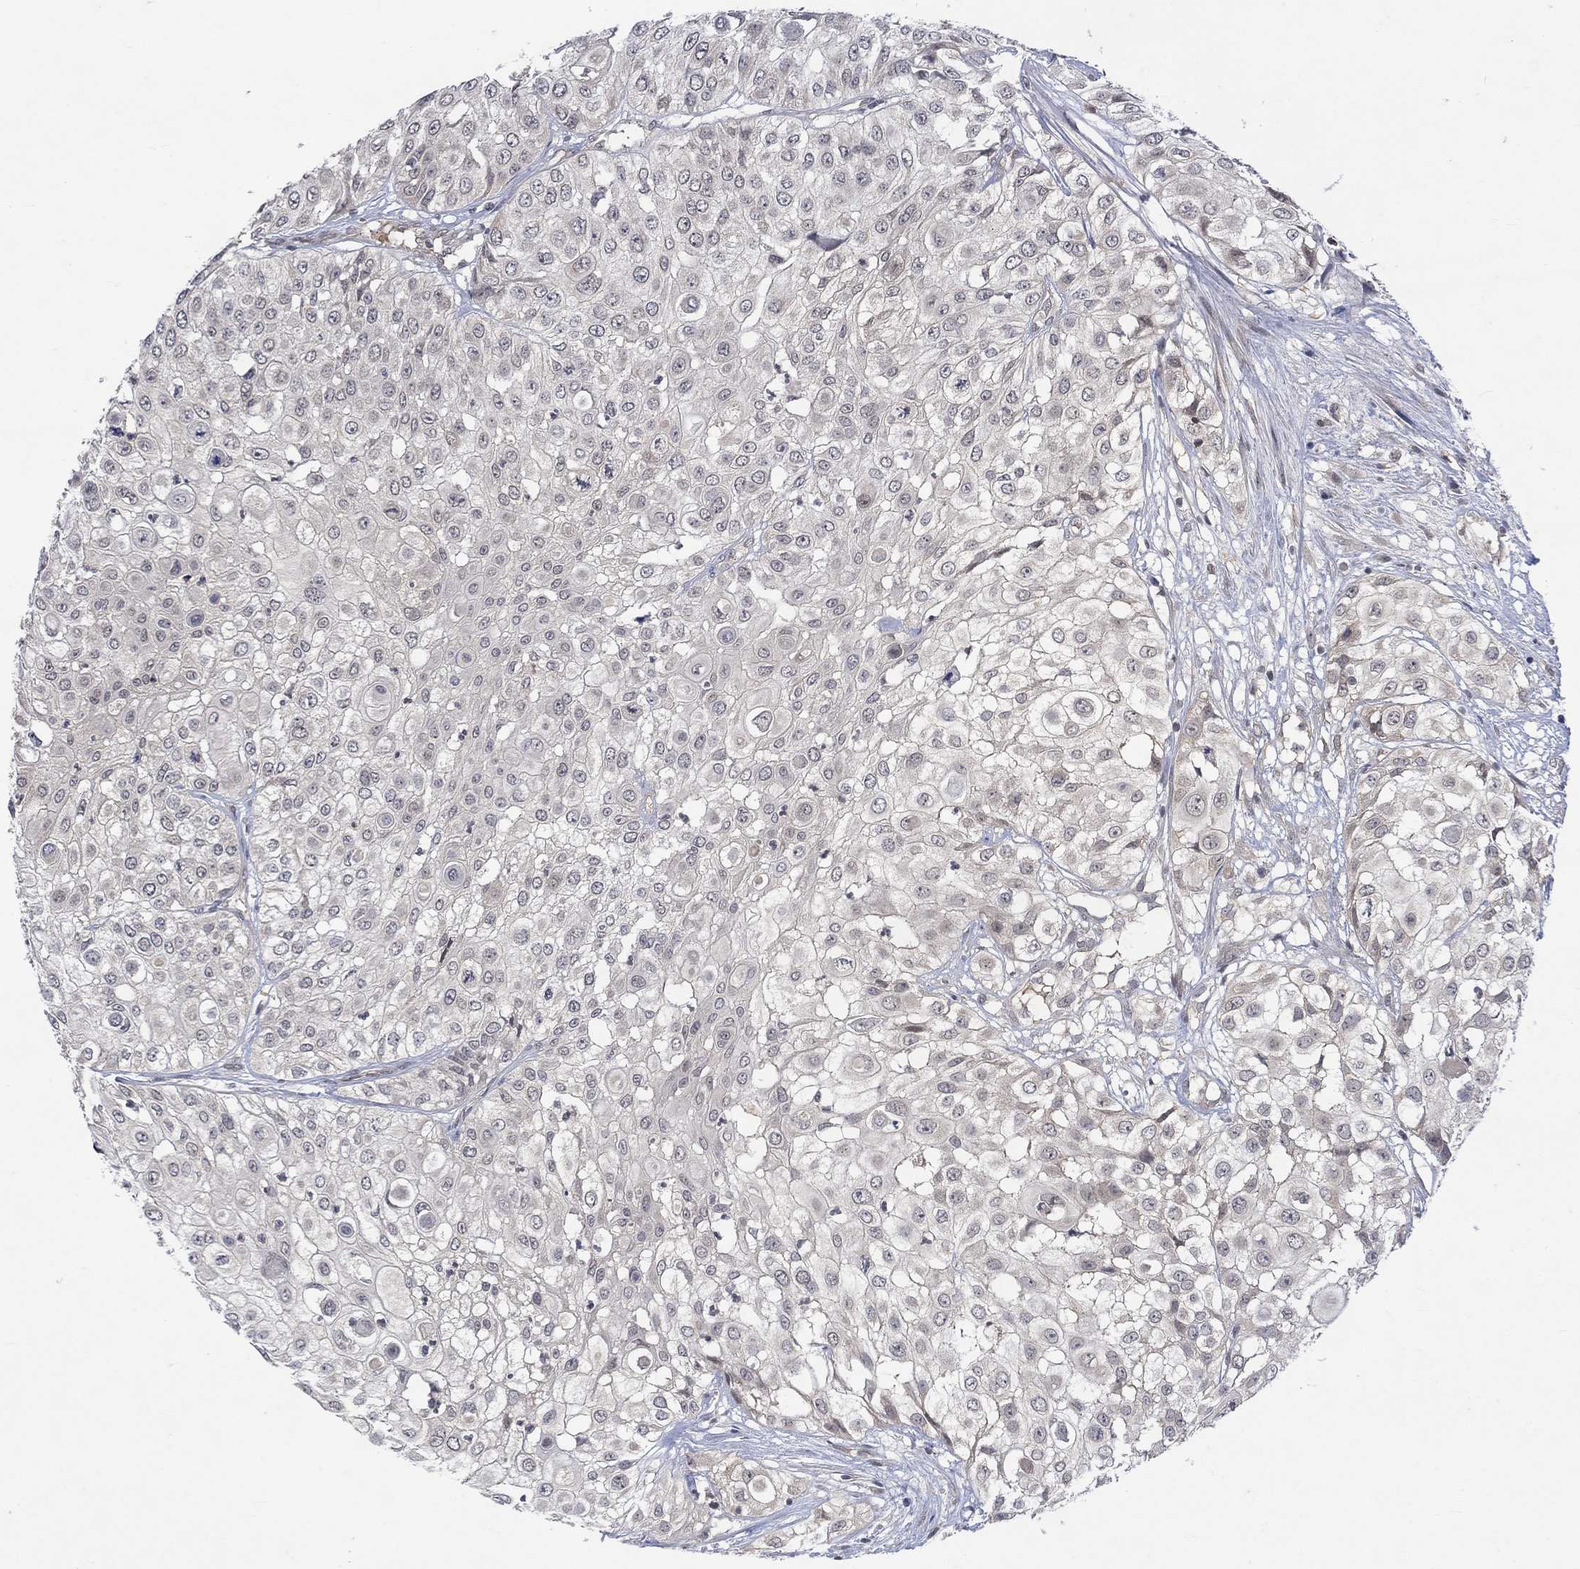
{"staining": {"intensity": "negative", "quantity": "none", "location": "none"}, "tissue": "urothelial cancer", "cell_type": "Tumor cells", "image_type": "cancer", "snomed": [{"axis": "morphology", "description": "Urothelial carcinoma, High grade"}, {"axis": "topography", "description": "Urinary bladder"}], "caption": "The histopathology image displays no significant positivity in tumor cells of urothelial cancer. (Brightfield microscopy of DAB (3,3'-diaminobenzidine) immunohistochemistry (IHC) at high magnification).", "gene": "GRIN2D", "patient": {"sex": "female", "age": 79}}